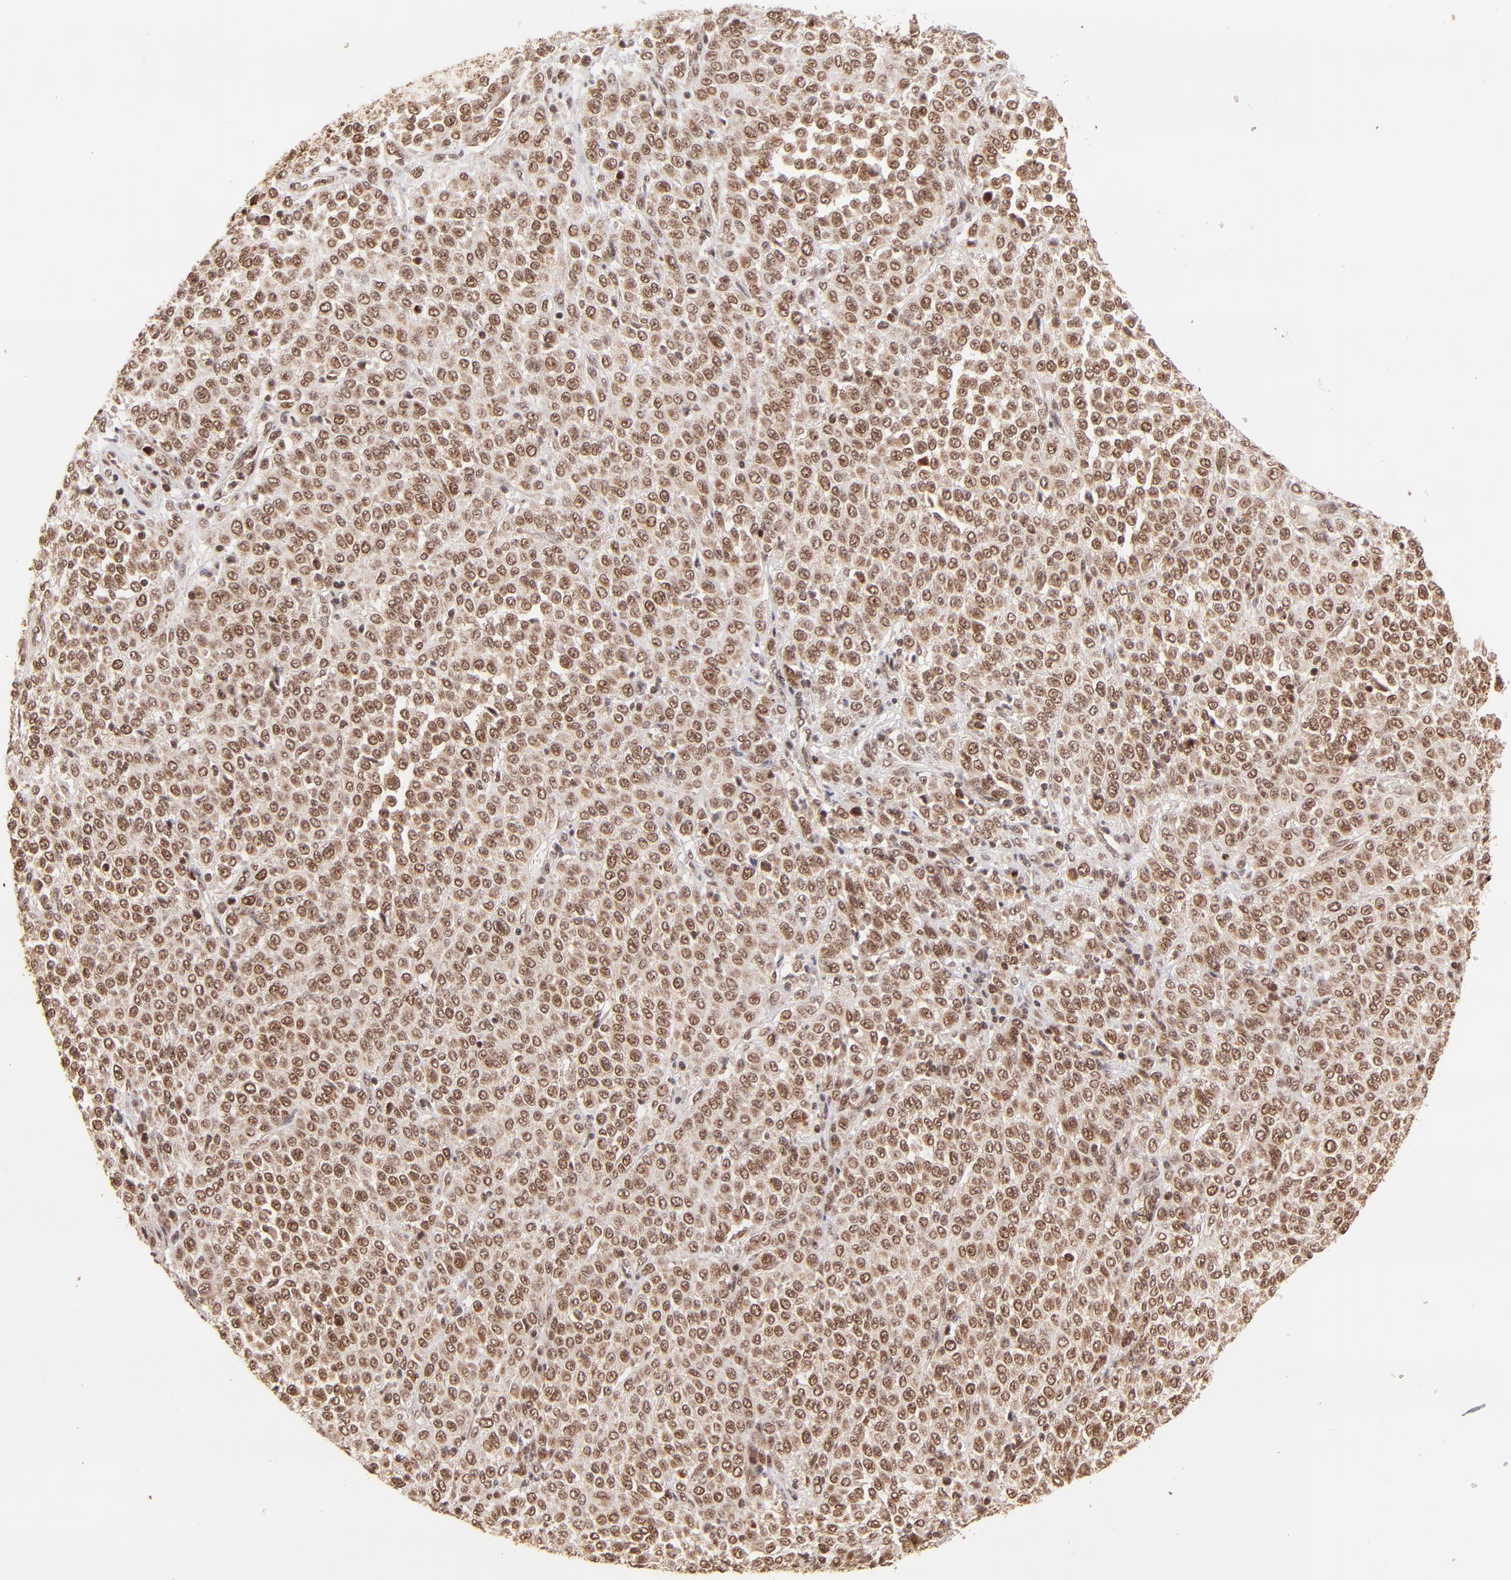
{"staining": {"intensity": "moderate", "quantity": ">75%", "location": "cytoplasmic/membranous,nuclear"}, "tissue": "melanoma", "cell_type": "Tumor cells", "image_type": "cancer", "snomed": [{"axis": "morphology", "description": "Malignant melanoma, Metastatic site"}, {"axis": "topography", "description": "Pancreas"}], "caption": "Melanoma stained for a protein demonstrates moderate cytoplasmic/membranous and nuclear positivity in tumor cells. (DAB (3,3'-diaminobenzidine) = brown stain, brightfield microscopy at high magnification).", "gene": "MED15", "patient": {"sex": "female", "age": 30}}